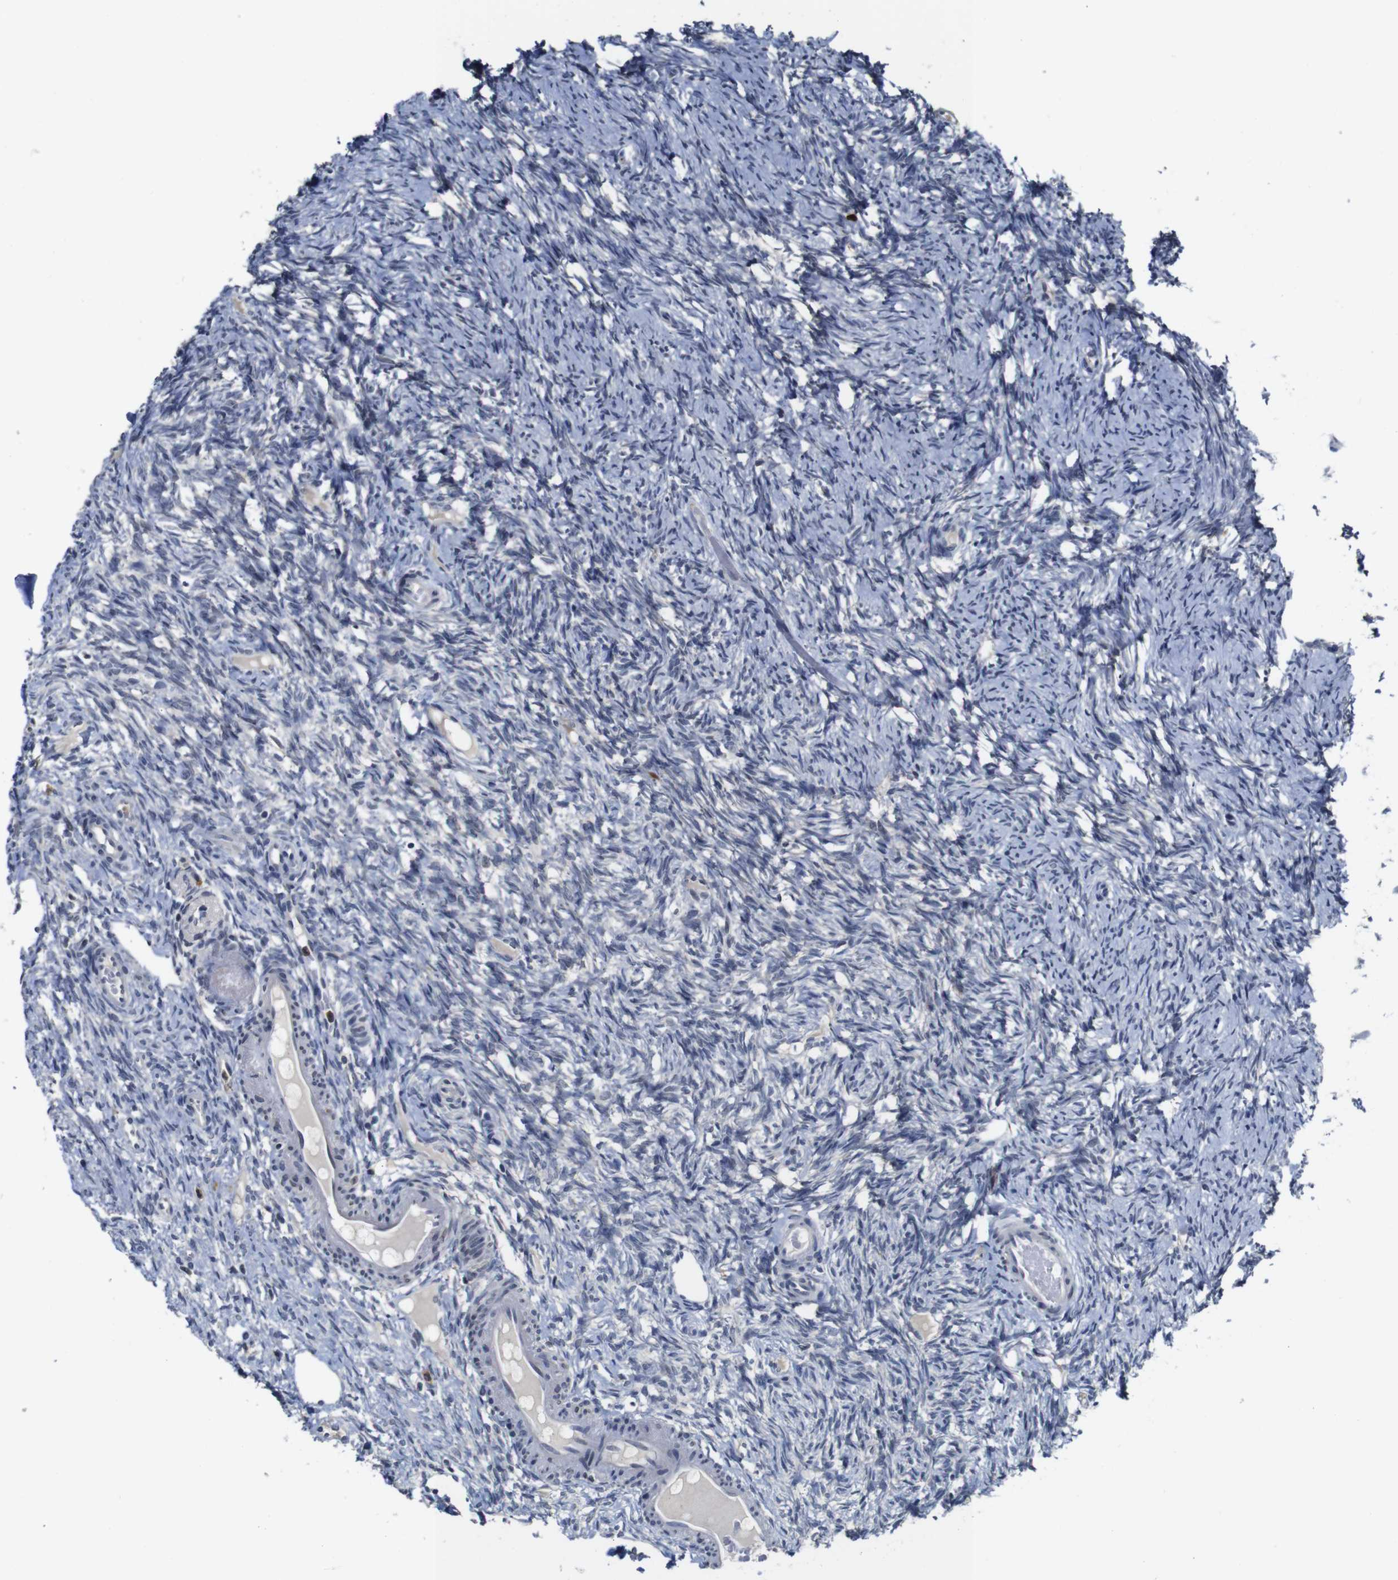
{"staining": {"intensity": "weak", "quantity": "25%-75%", "location": "nuclear"}, "tissue": "ovary", "cell_type": "Follicle cells", "image_type": "normal", "snomed": [{"axis": "morphology", "description": "Normal tissue, NOS"}, {"axis": "topography", "description": "Ovary"}], "caption": "Normal ovary shows weak nuclear positivity in about 25%-75% of follicle cells.", "gene": "NTRK3", "patient": {"sex": "female", "age": 33}}